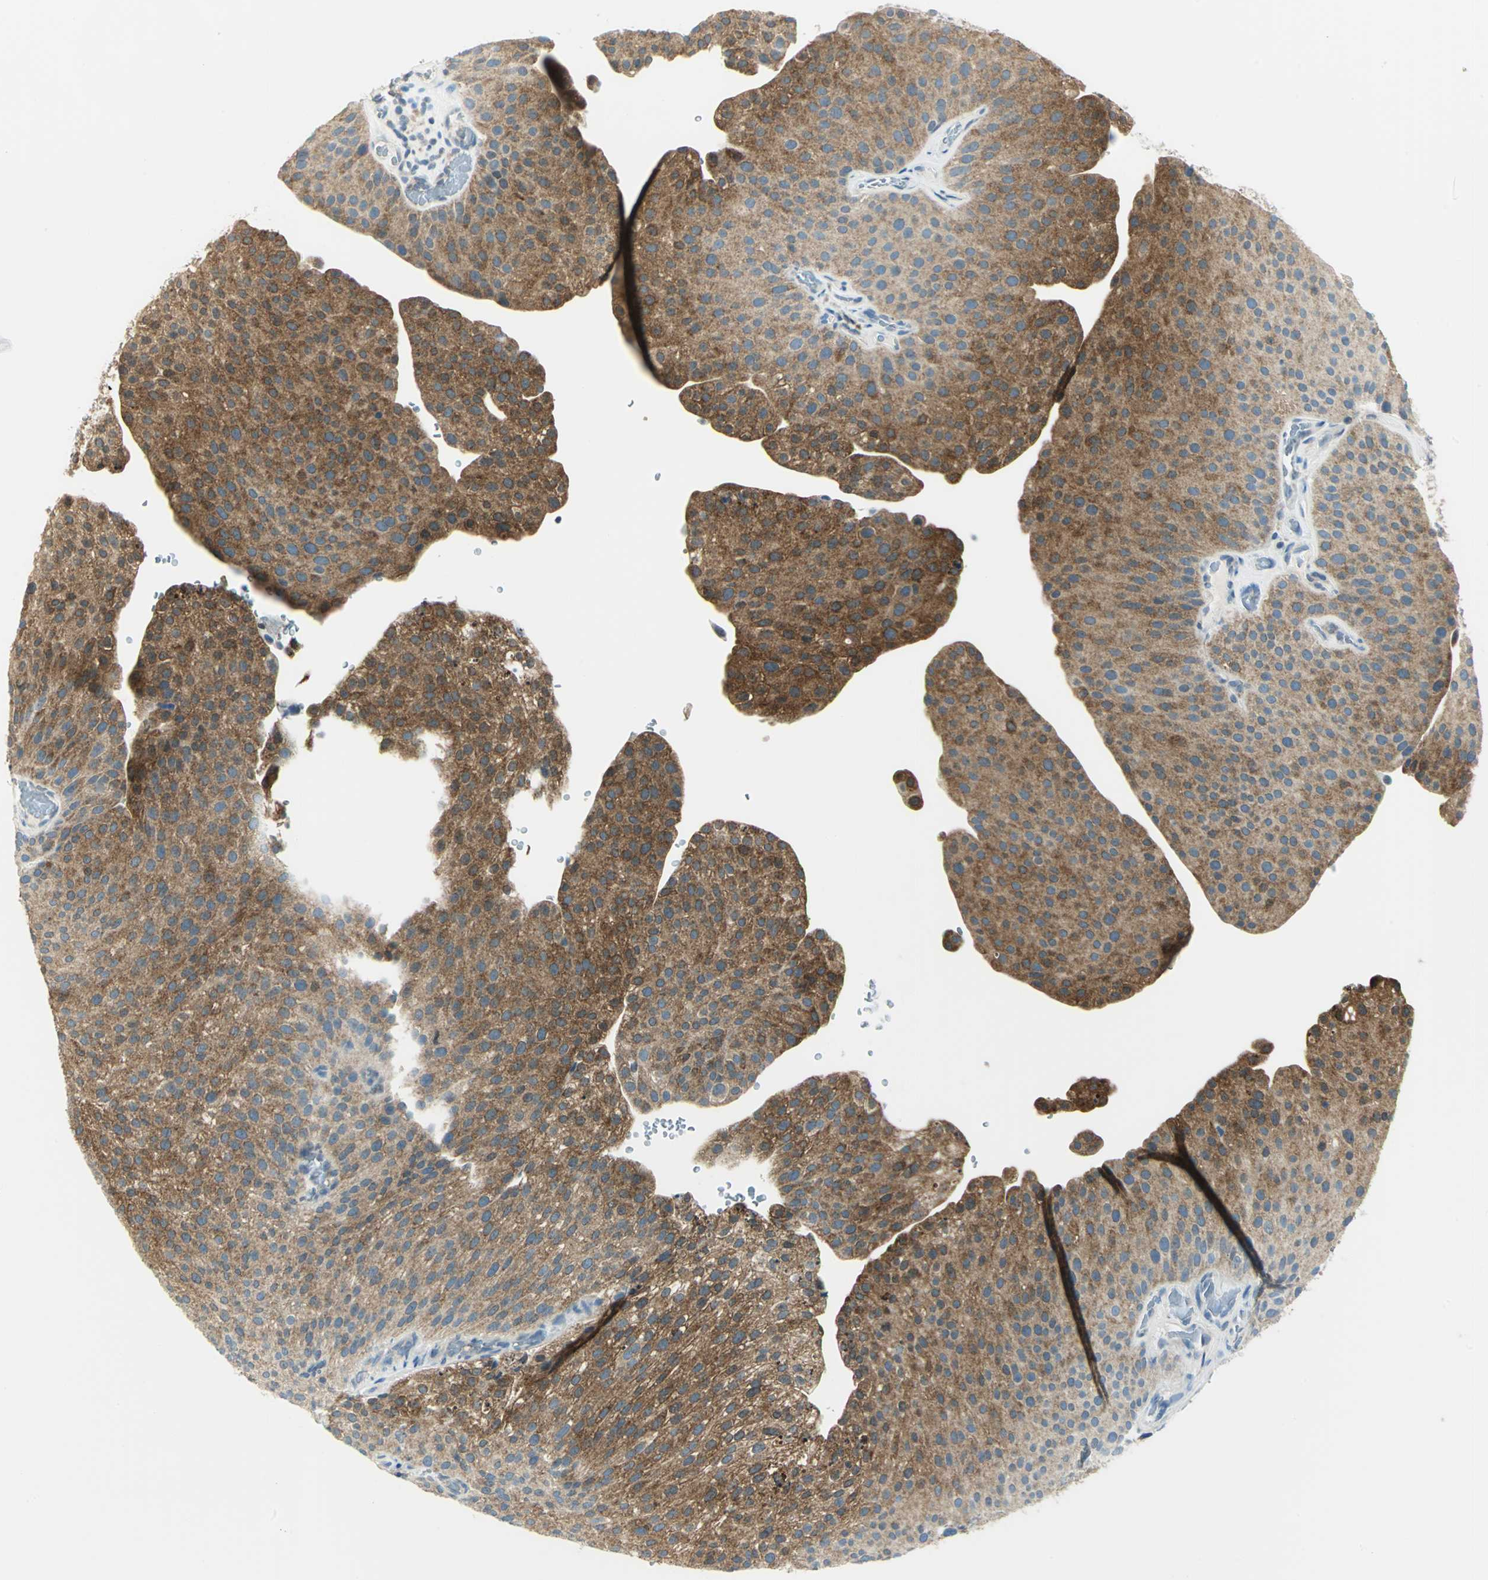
{"staining": {"intensity": "strong", "quantity": ">75%", "location": "cytoplasmic/membranous"}, "tissue": "urothelial cancer", "cell_type": "Tumor cells", "image_type": "cancer", "snomed": [{"axis": "morphology", "description": "Urothelial carcinoma, Low grade"}, {"axis": "topography", "description": "Smooth muscle"}, {"axis": "topography", "description": "Urinary bladder"}], "caption": "A high-resolution micrograph shows immunohistochemistry (IHC) staining of urothelial cancer, which exhibits strong cytoplasmic/membranous expression in approximately >75% of tumor cells. Using DAB (brown) and hematoxylin (blue) stains, captured at high magnification using brightfield microscopy.", "gene": "ALDOA", "patient": {"sex": "male", "age": 60}}